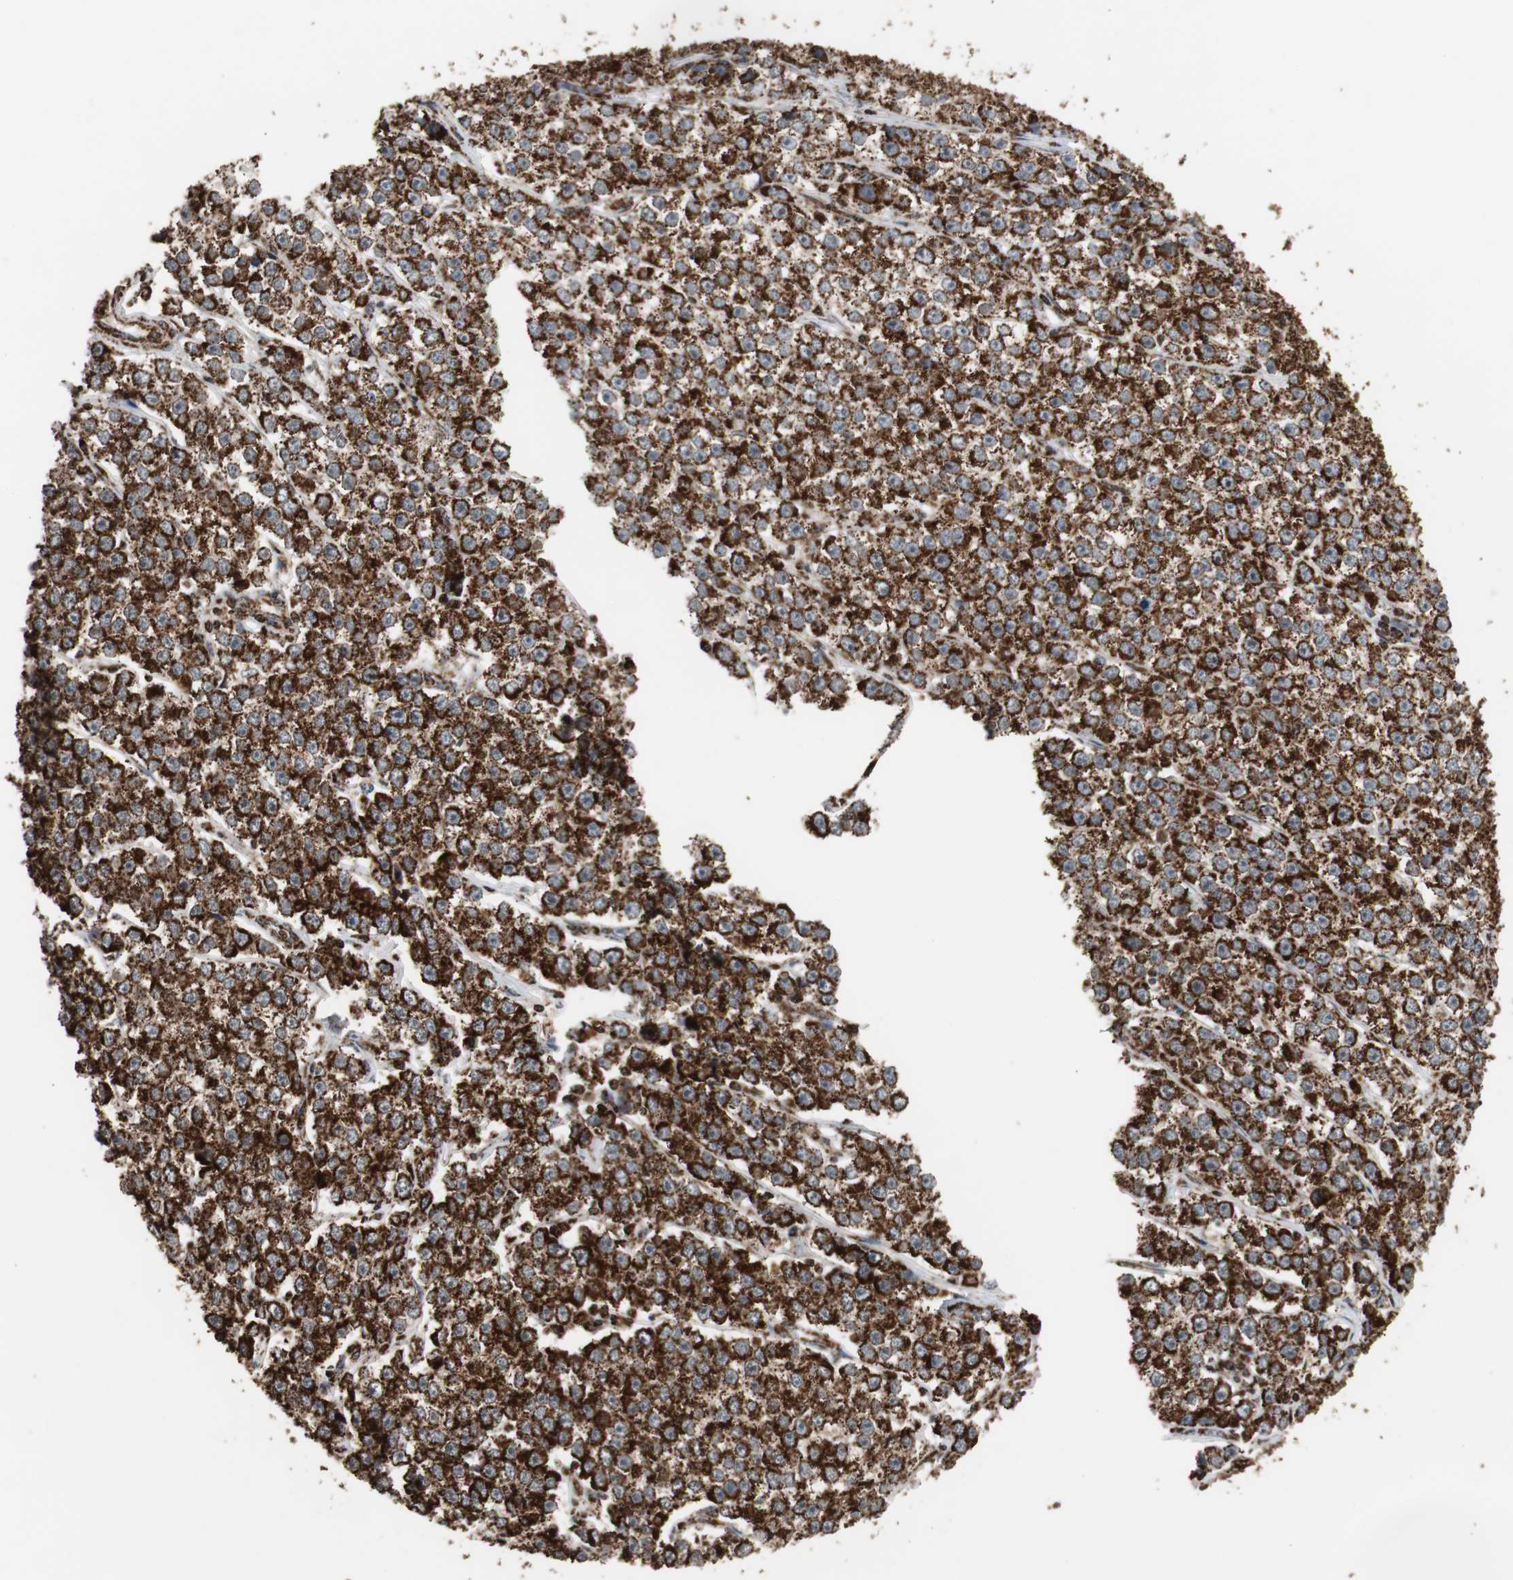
{"staining": {"intensity": "strong", "quantity": ">75%", "location": "cytoplasmic/membranous"}, "tissue": "testis cancer", "cell_type": "Tumor cells", "image_type": "cancer", "snomed": [{"axis": "morphology", "description": "Seminoma, NOS"}, {"axis": "morphology", "description": "Carcinoma, Embryonal, NOS"}, {"axis": "topography", "description": "Testis"}], "caption": "Immunohistochemistry staining of testis embryonal carcinoma, which shows high levels of strong cytoplasmic/membranous staining in about >75% of tumor cells indicating strong cytoplasmic/membranous protein staining. The staining was performed using DAB (3,3'-diaminobenzidine) (brown) for protein detection and nuclei were counterstained in hematoxylin (blue).", "gene": "HSPA9", "patient": {"sex": "male", "age": 52}}